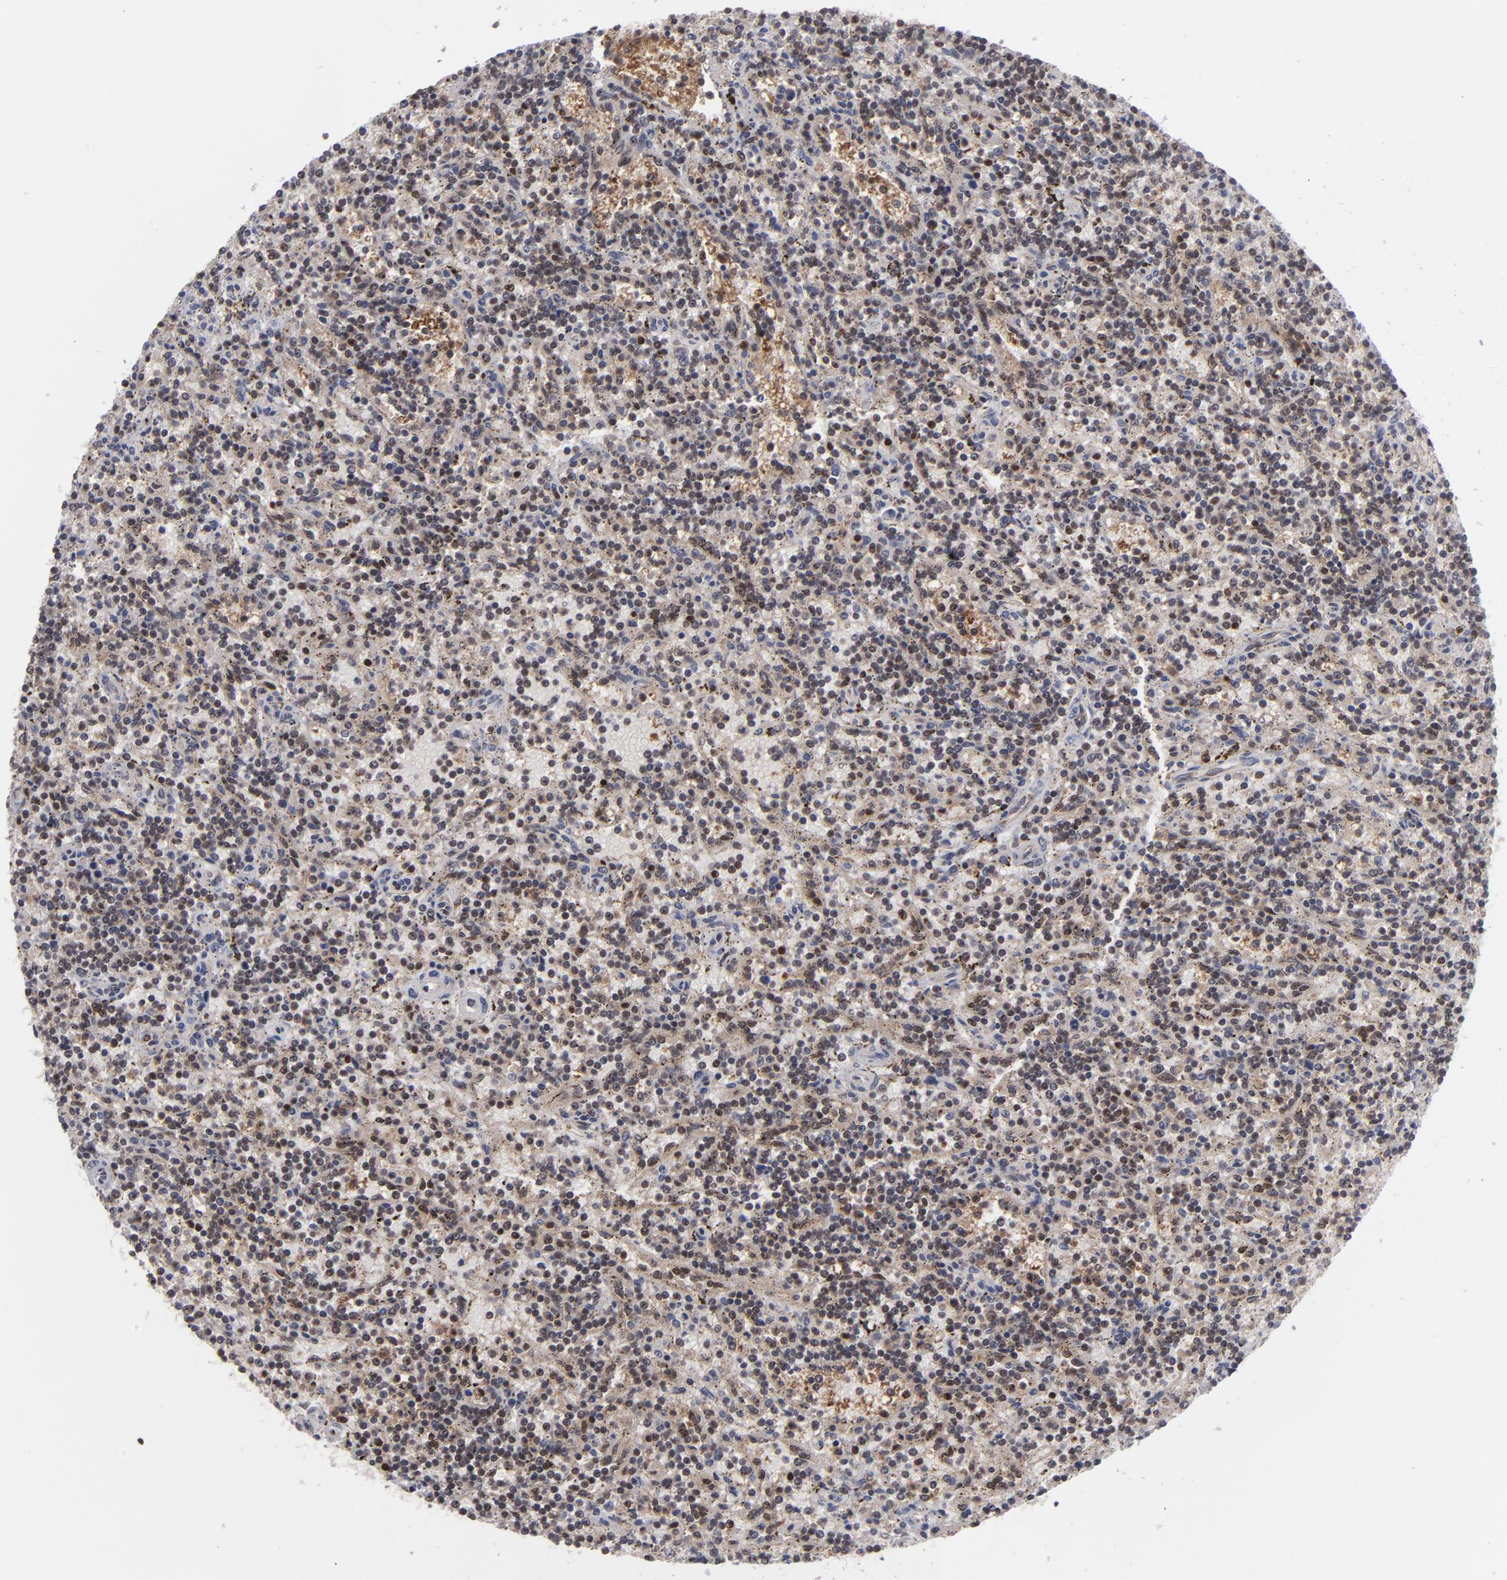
{"staining": {"intensity": "moderate", "quantity": "25%-75%", "location": "cytoplasmic/membranous,nuclear"}, "tissue": "lymphoma", "cell_type": "Tumor cells", "image_type": "cancer", "snomed": [{"axis": "morphology", "description": "Malignant lymphoma, non-Hodgkin's type, Low grade"}, {"axis": "topography", "description": "Spleen"}], "caption": "High-magnification brightfield microscopy of low-grade malignant lymphoma, non-Hodgkin's type stained with DAB (brown) and counterstained with hematoxylin (blue). tumor cells exhibit moderate cytoplasmic/membranous and nuclear positivity is seen in about25%-75% of cells.", "gene": "GSR", "patient": {"sex": "male", "age": 73}}